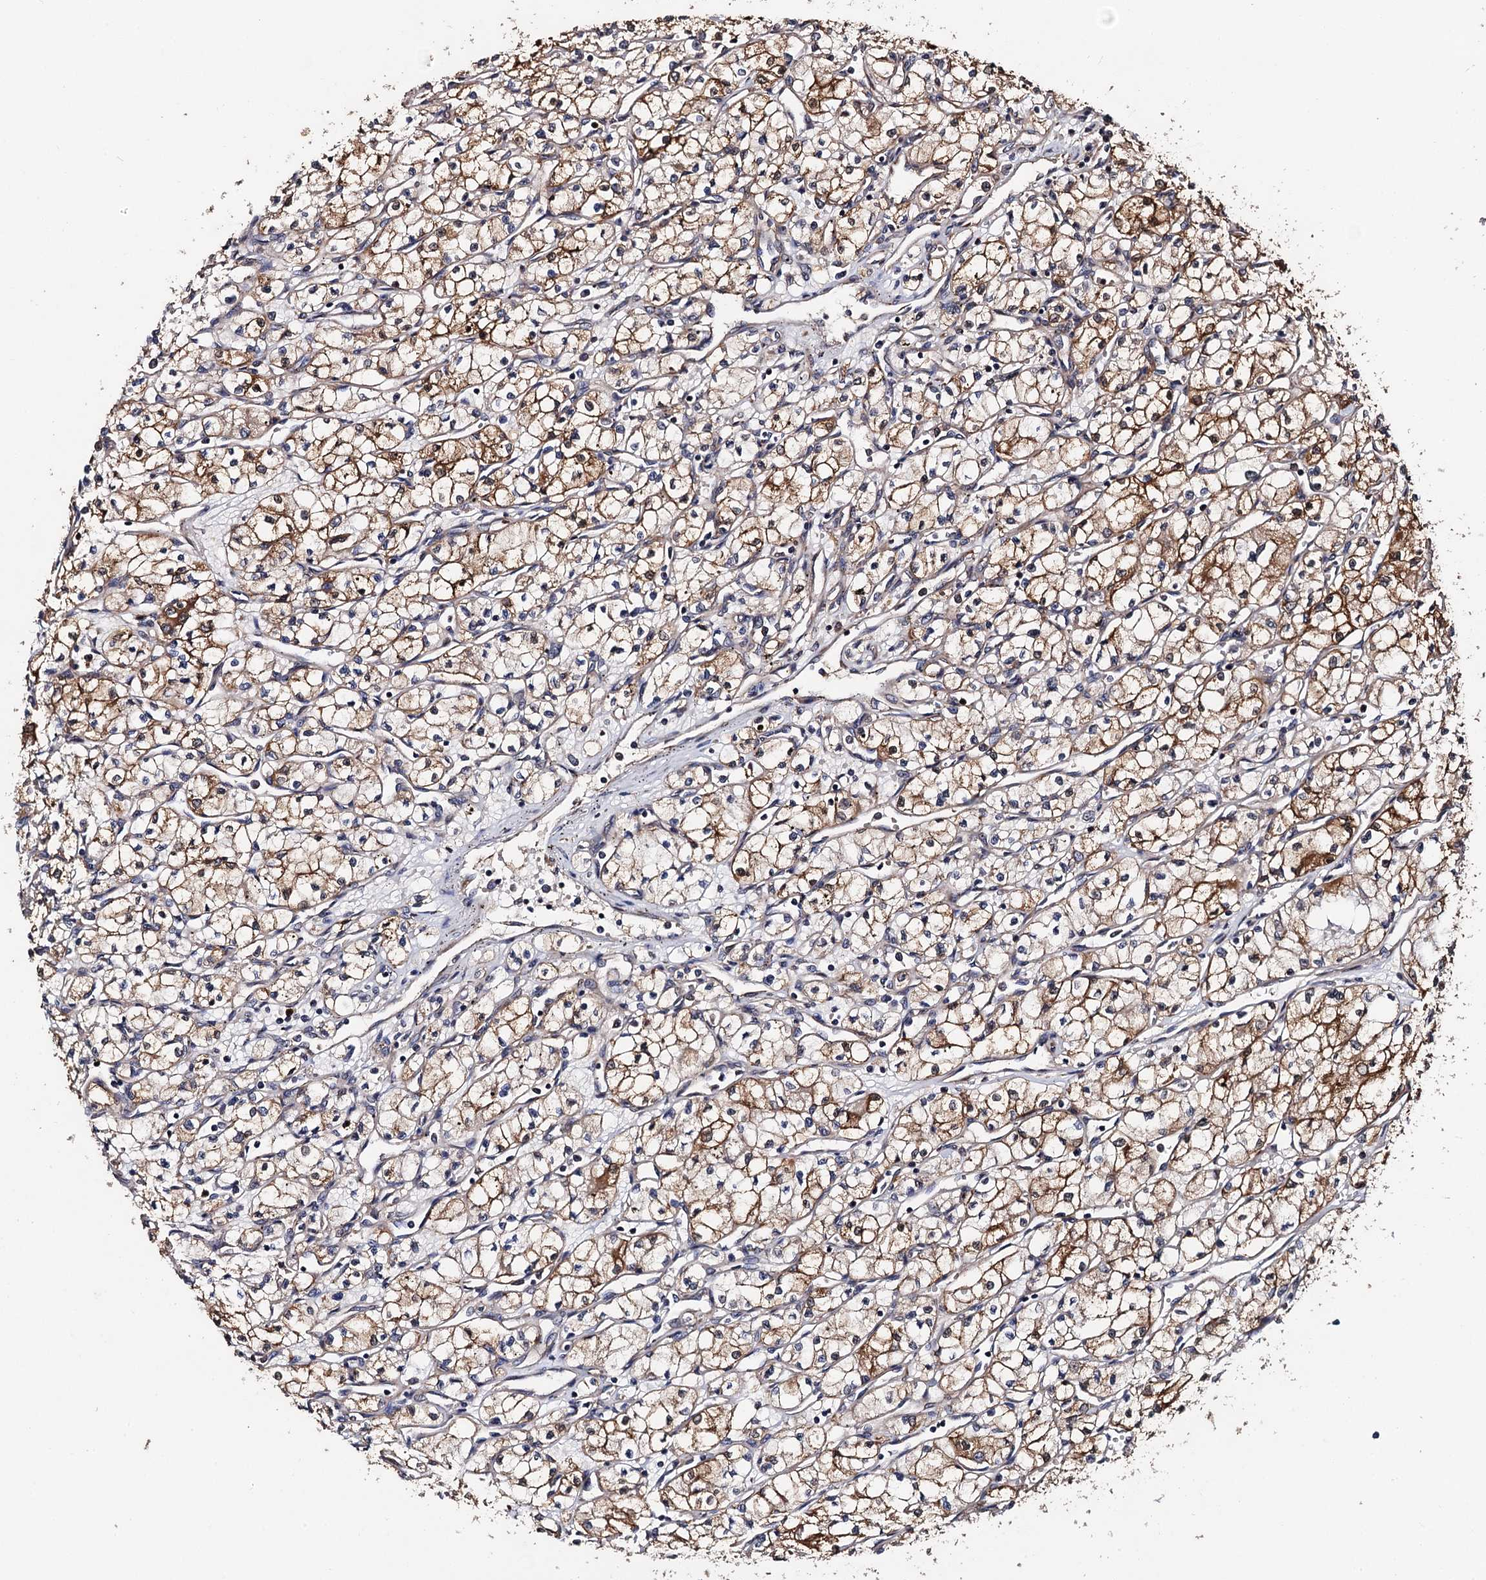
{"staining": {"intensity": "moderate", "quantity": ">75%", "location": "cytoplasmic/membranous"}, "tissue": "renal cancer", "cell_type": "Tumor cells", "image_type": "cancer", "snomed": [{"axis": "morphology", "description": "Adenocarcinoma, NOS"}, {"axis": "topography", "description": "Kidney"}], "caption": "Immunohistochemical staining of human renal adenocarcinoma shows medium levels of moderate cytoplasmic/membranous staining in about >75% of tumor cells.", "gene": "MIER2", "patient": {"sex": "male", "age": 59}}